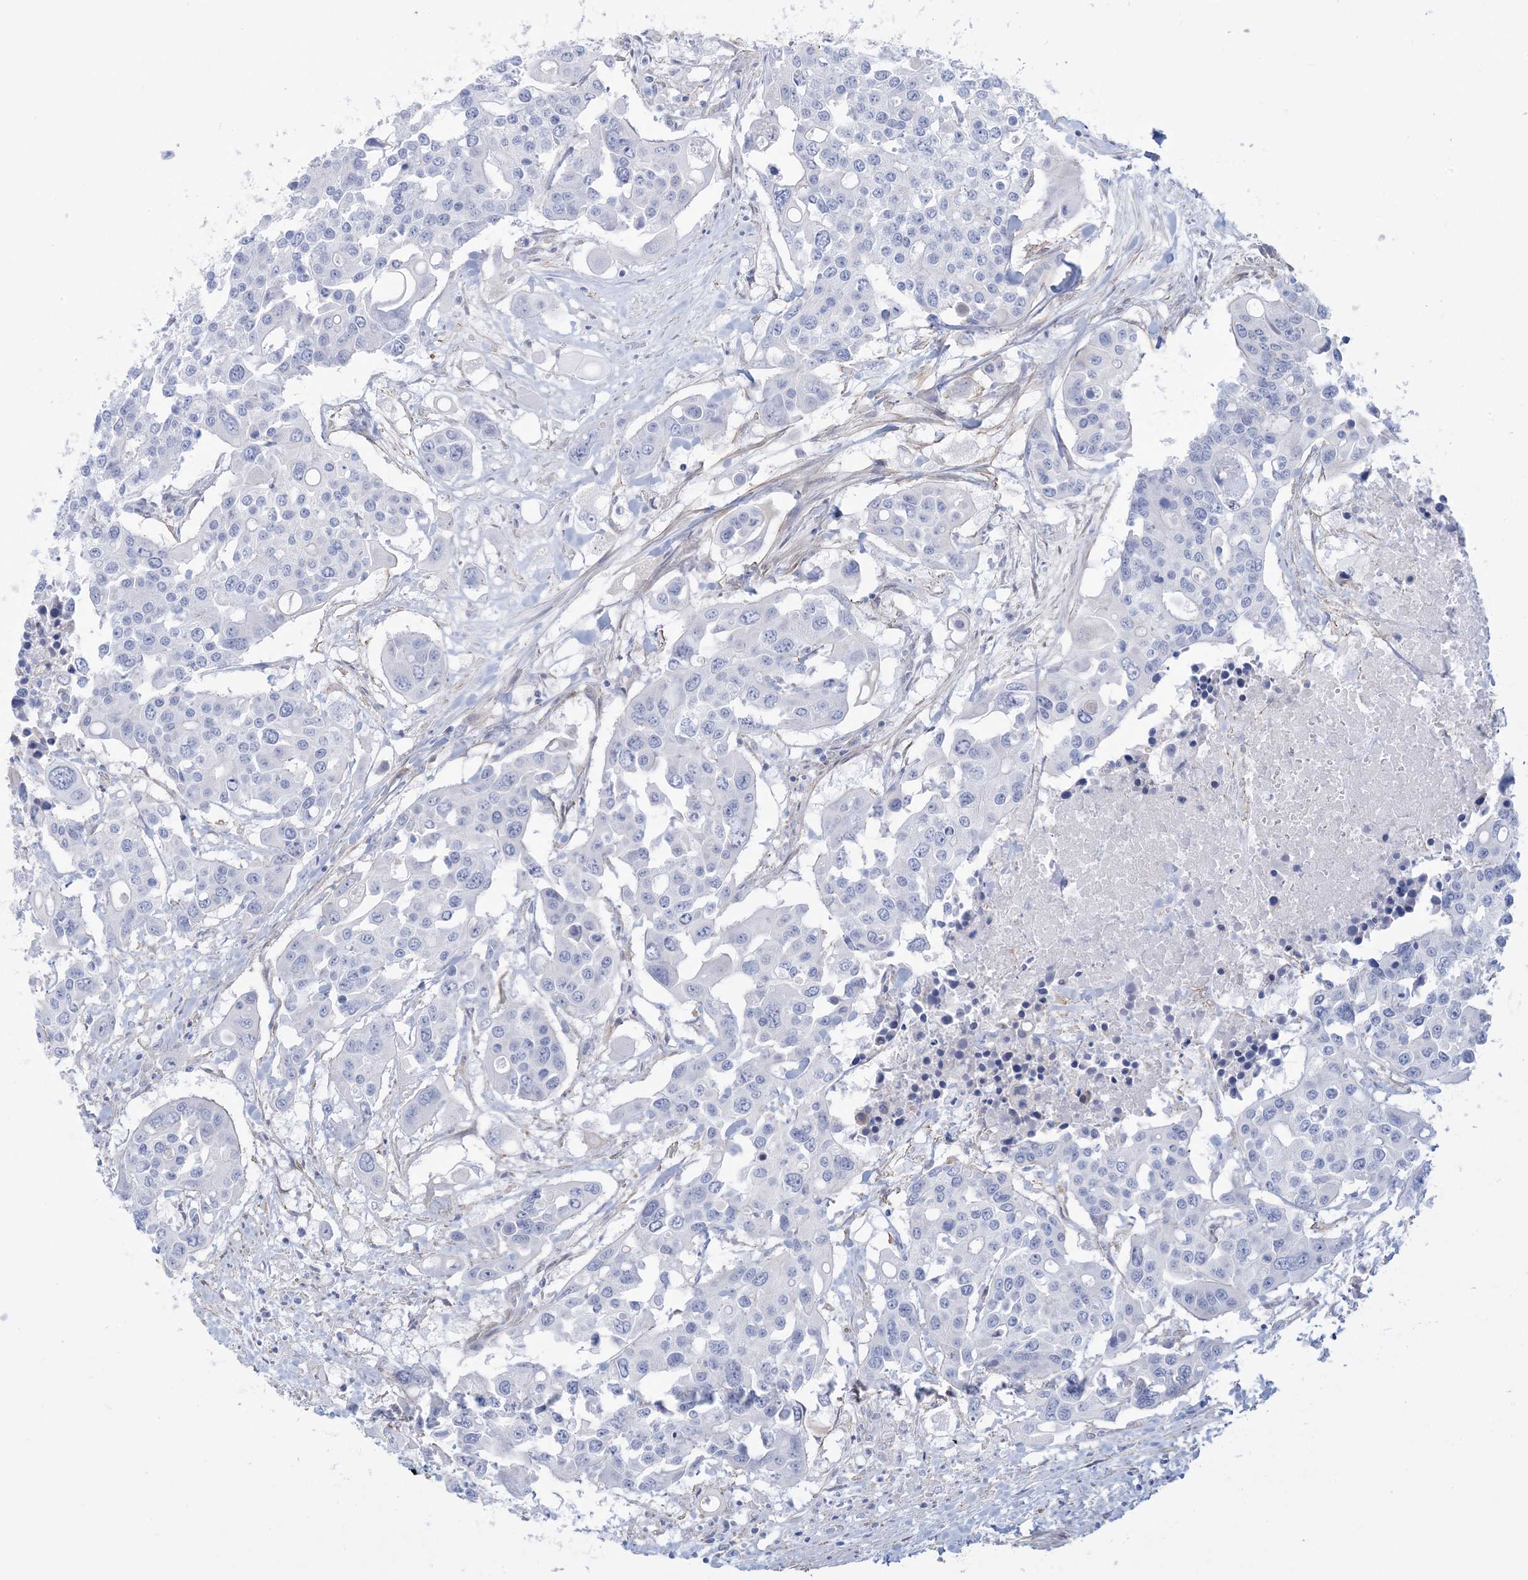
{"staining": {"intensity": "negative", "quantity": "none", "location": "none"}, "tissue": "colorectal cancer", "cell_type": "Tumor cells", "image_type": "cancer", "snomed": [{"axis": "morphology", "description": "Adenocarcinoma, NOS"}, {"axis": "topography", "description": "Colon"}], "caption": "This is an immunohistochemistry image of human colorectal cancer (adenocarcinoma). There is no staining in tumor cells.", "gene": "AGXT", "patient": {"sex": "male", "age": 77}}